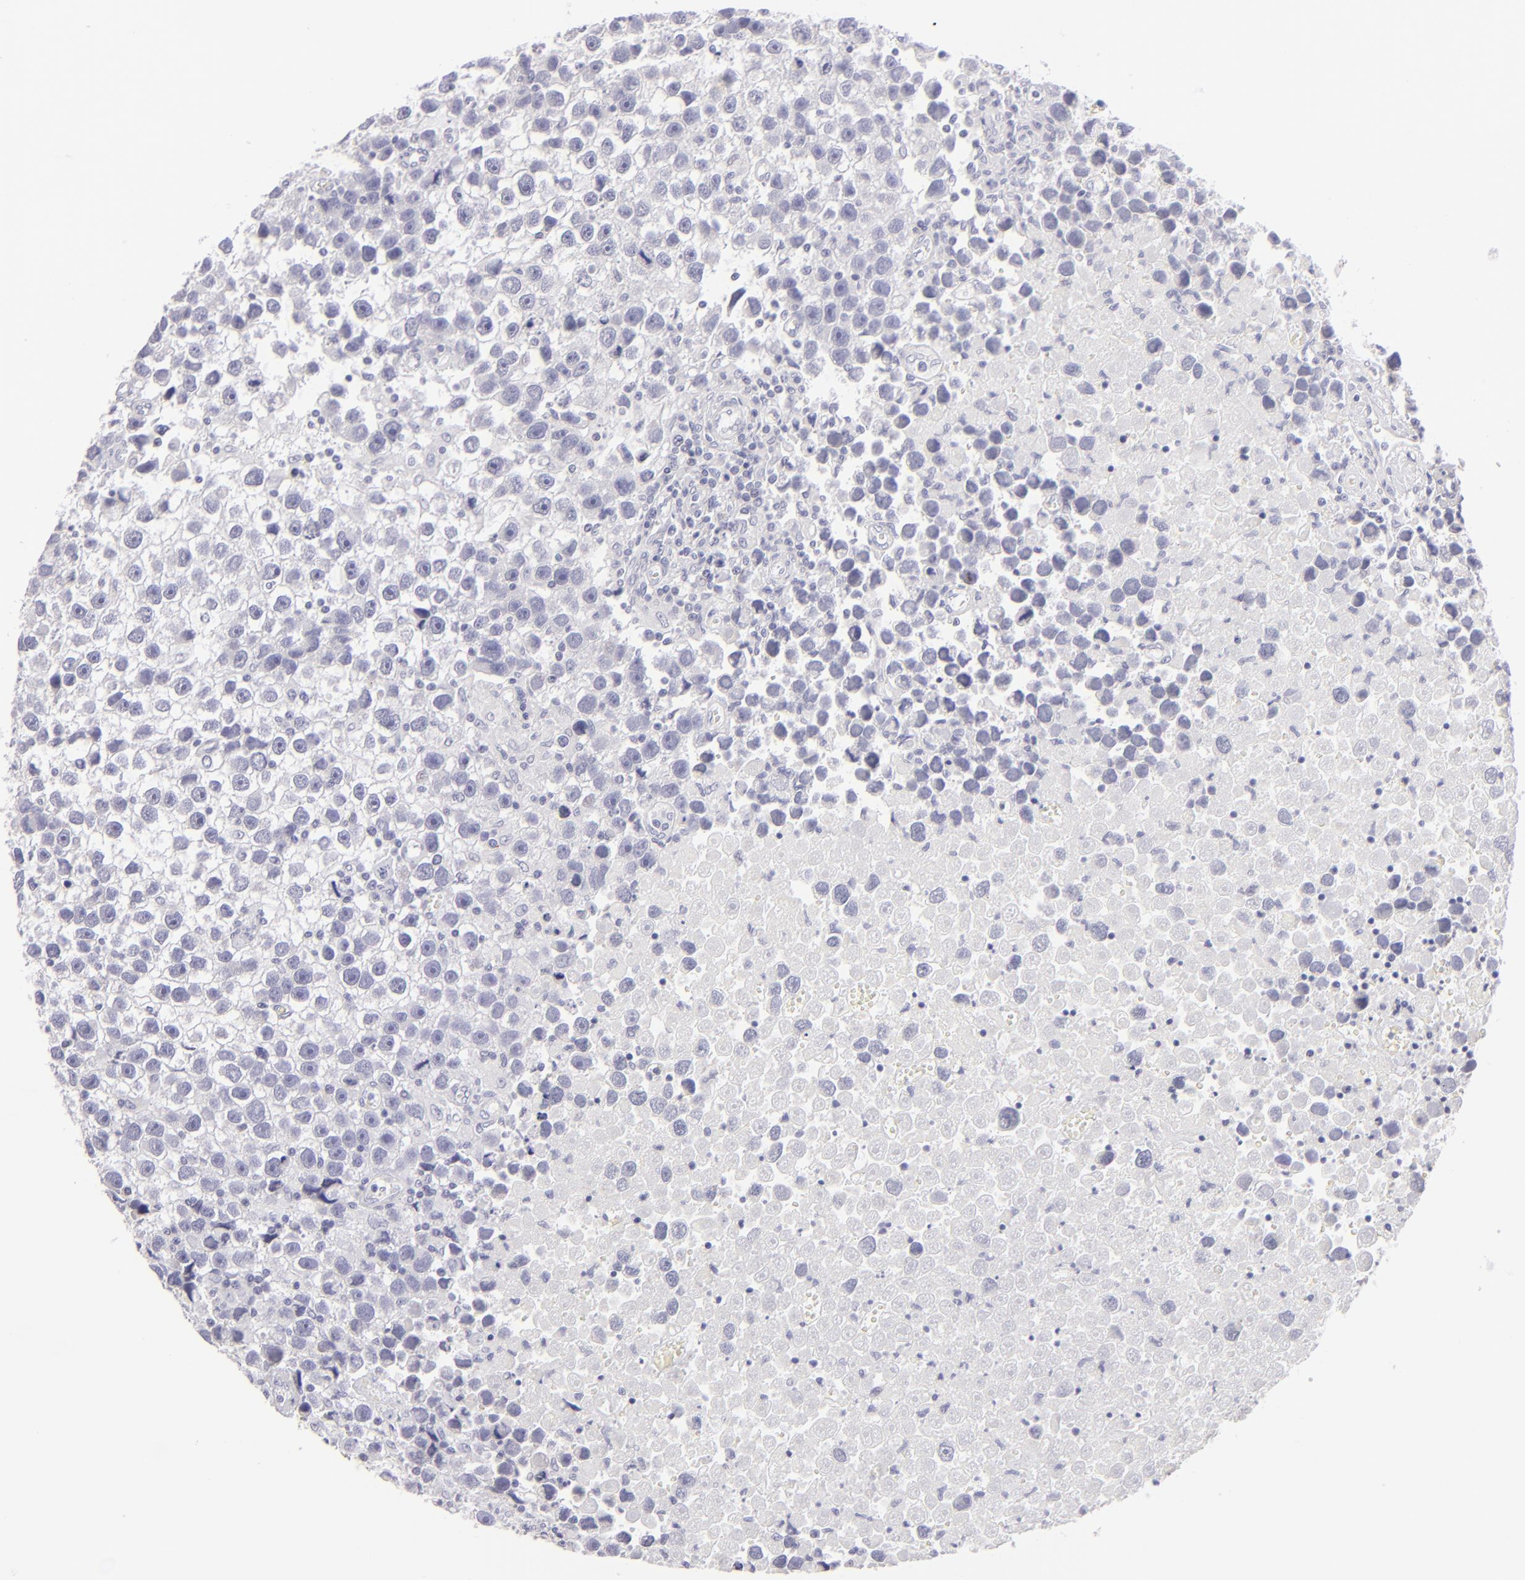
{"staining": {"intensity": "negative", "quantity": "none", "location": "none"}, "tissue": "testis cancer", "cell_type": "Tumor cells", "image_type": "cancer", "snomed": [{"axis": "morphology", "description": "Seminoma, NOS"}, {"axis": "topography", "description": "Testis"}], "caption": "IHC photomicrograph of neoplastic tissue: testis cancer (seminoma) stained with DAB reveals no significant protein expression in tumor cells.", "gene": "CLDN4", "patient": {"sex": "male", "age": 43}}